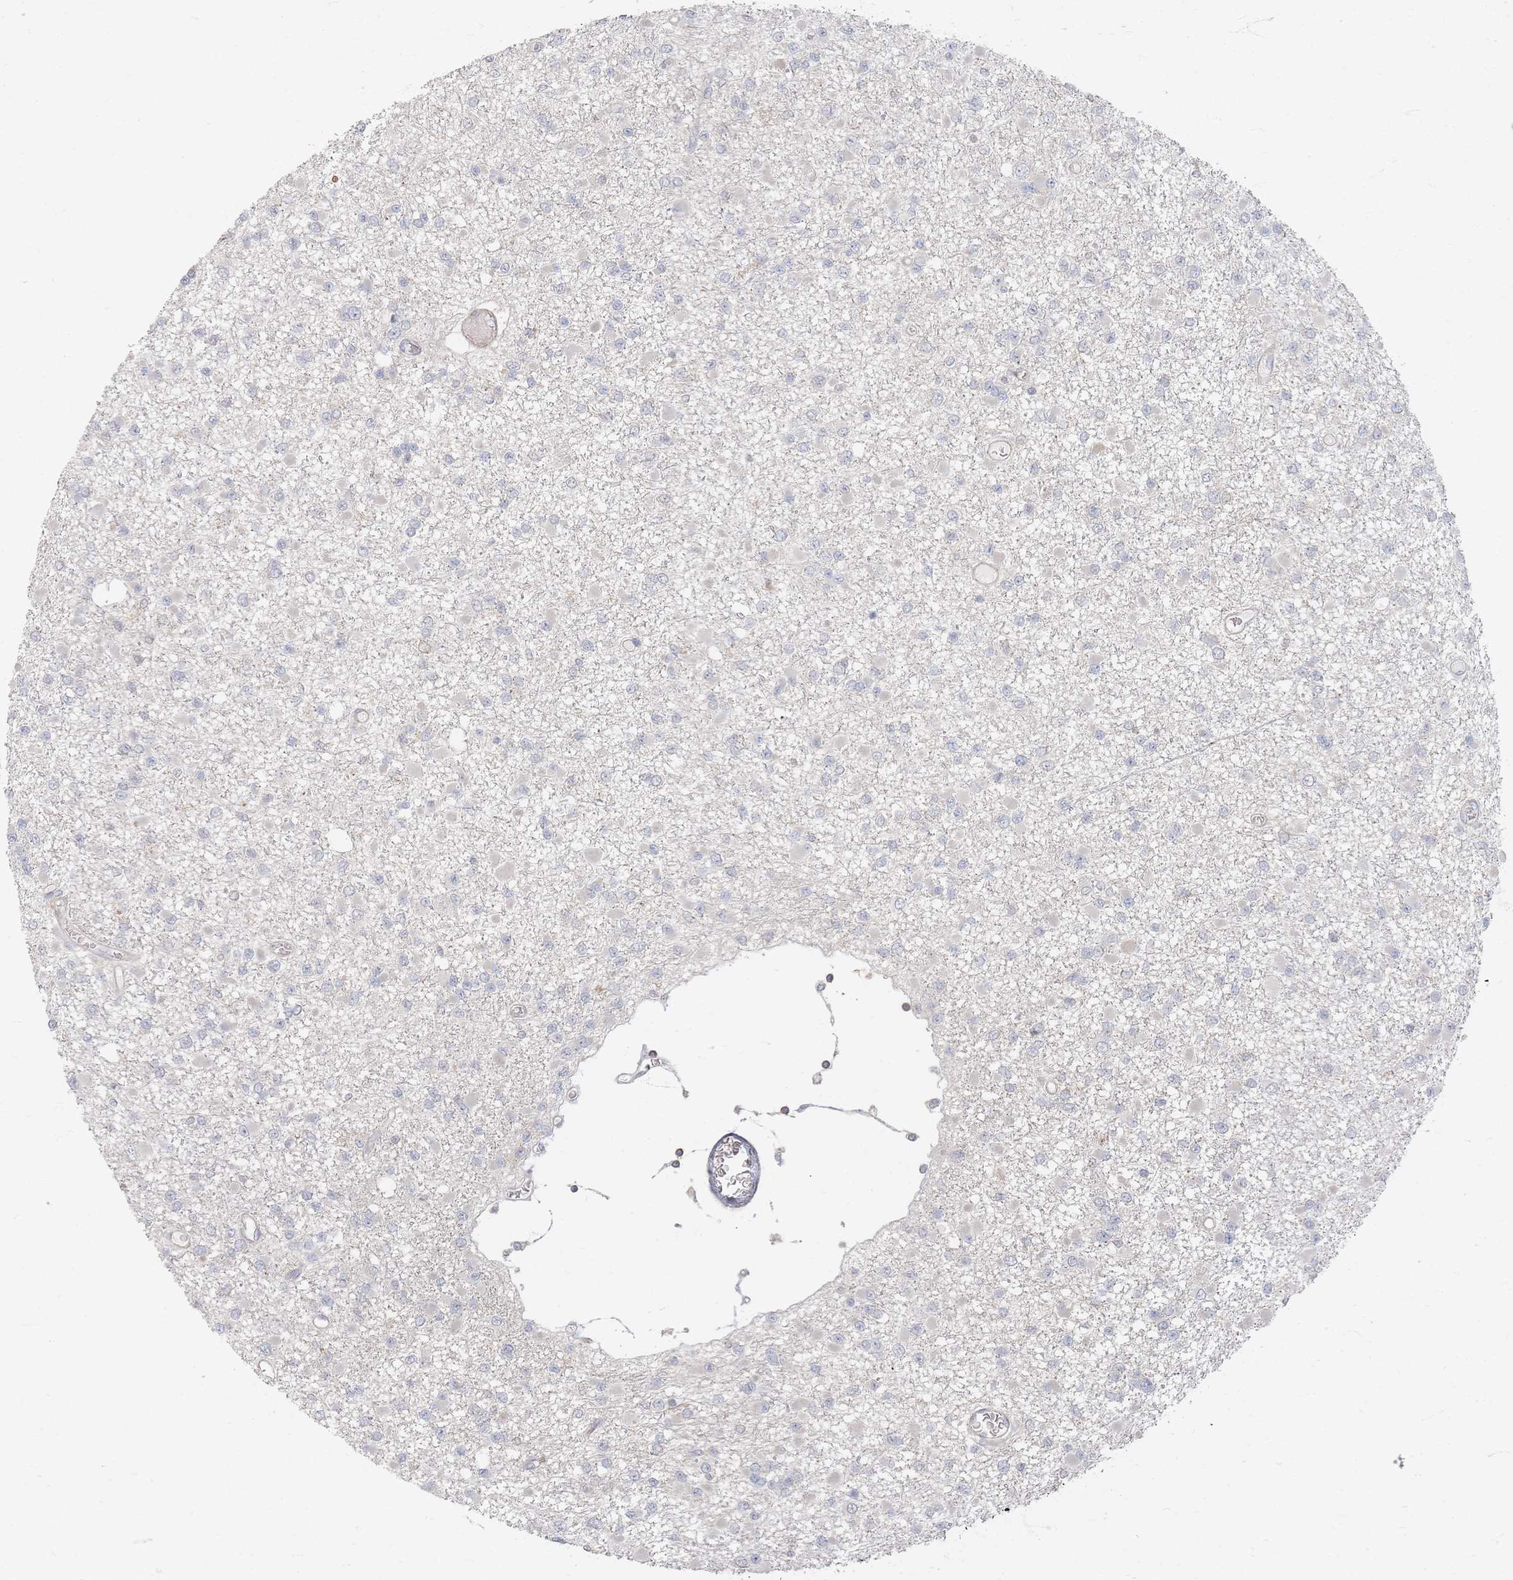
{"staining": {"intensity": "negative", "quantity": "none", "location": "none"}, "tissue": "glioma", "cell_type": "Tumor cells", "image_type": "cancer", "snomed": [{"axis": "morphology", "description": "Glioma, malignant, Low grade"}, {"axis": "topography", "description": "Brain"}], "caption": "Glioma stained for a protein using immunohistochemistry exhibits no positivity tumor cells.", "gene": "ZNF852", "patient": {"sex": "female", "age": 22}}